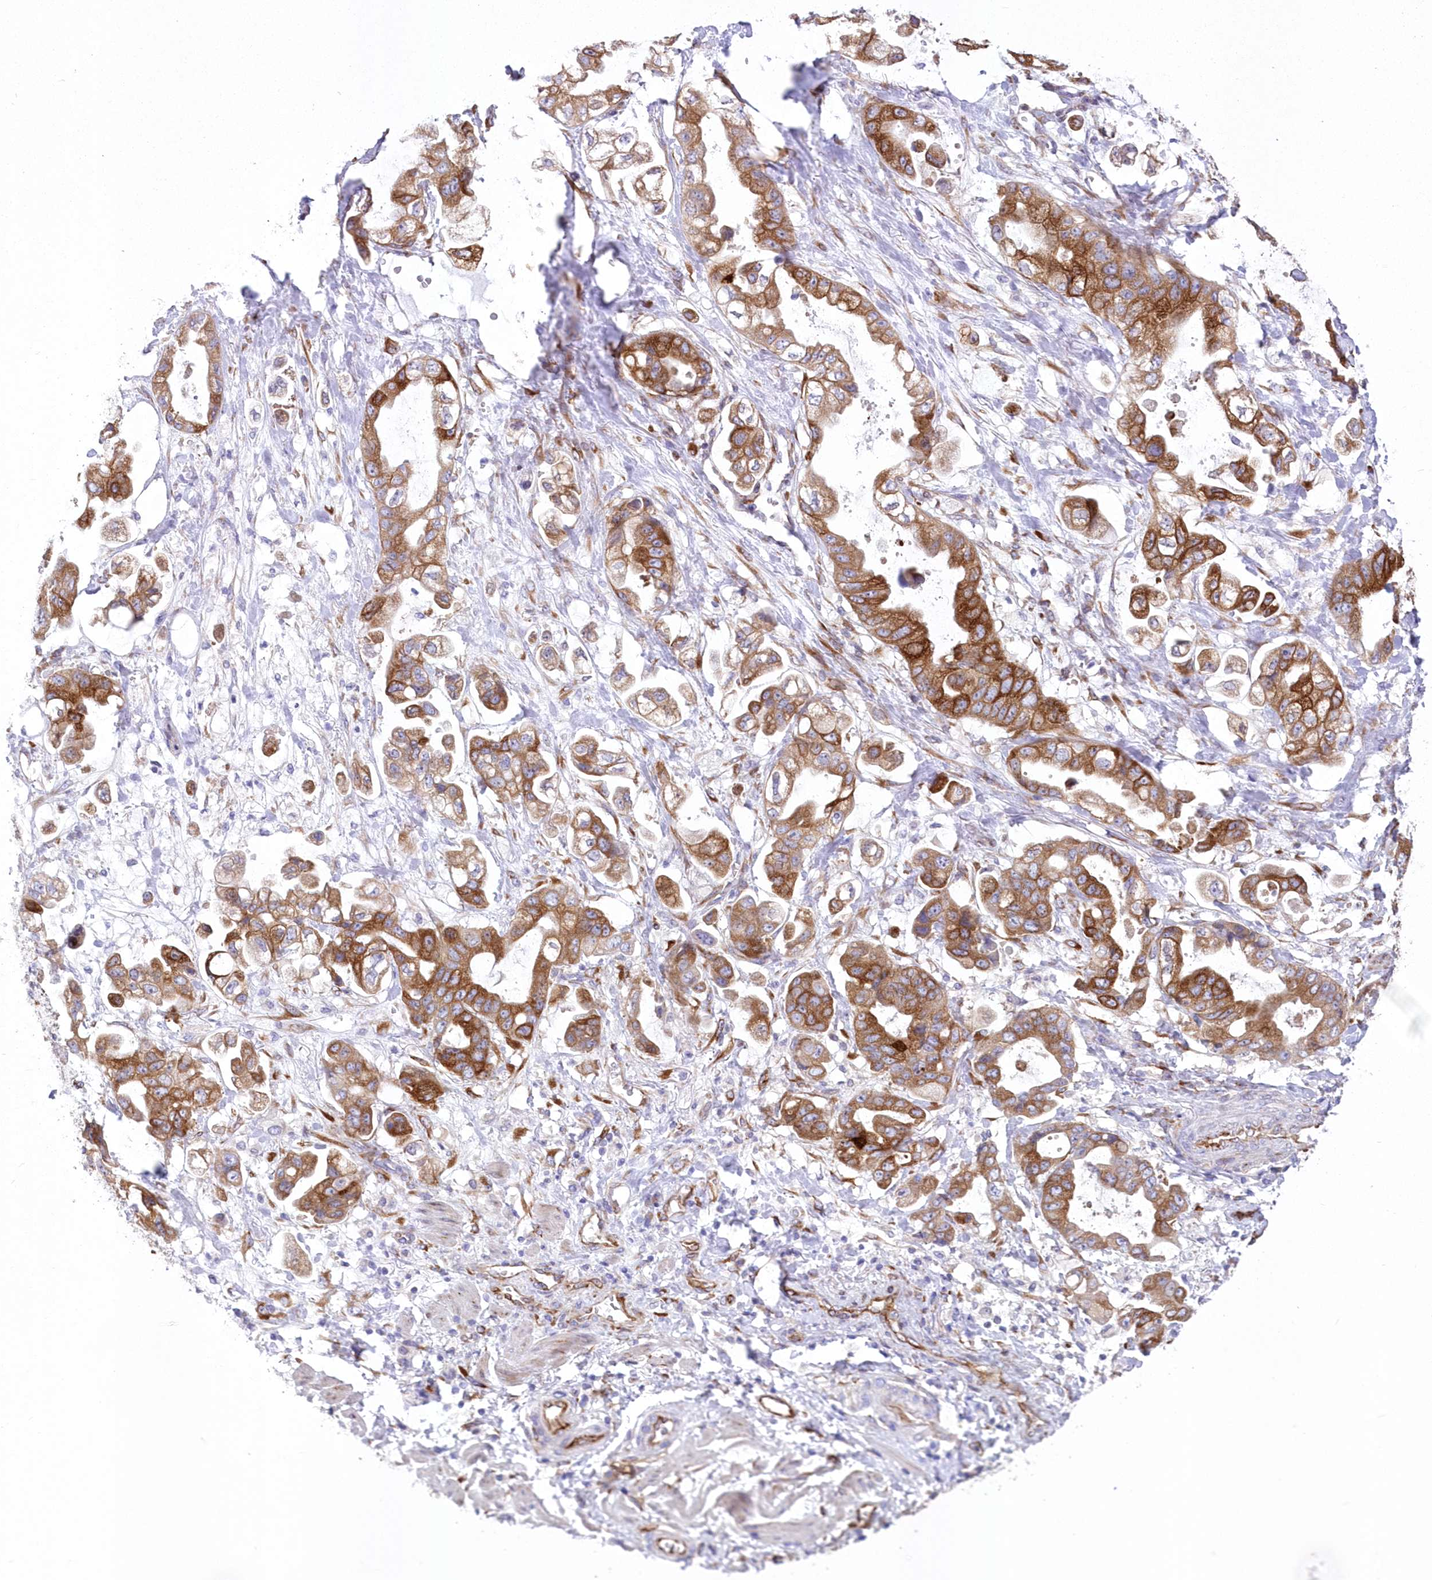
{"staining": {"intensity": "strong", "quantity": ">75%", "location": "cytoplasmic/membranous"}, "tissue": "stomach cancer", "cell_type": "Tumor cells", "image_type": "cancer", "snomed": [{"axis": "morphology", "description": "Adenocarcinoma, NOS"}, {"axis": "topography", "description": "Stomach"}], "caption": "Tumor cells demonstrate strong cytoplasmic/membranous expression in approximately >75% of cells in stomach cancer (adenocarcinoma).", "gene": "YTHDC2", "patient": {"sex": "male", "age": 62}}